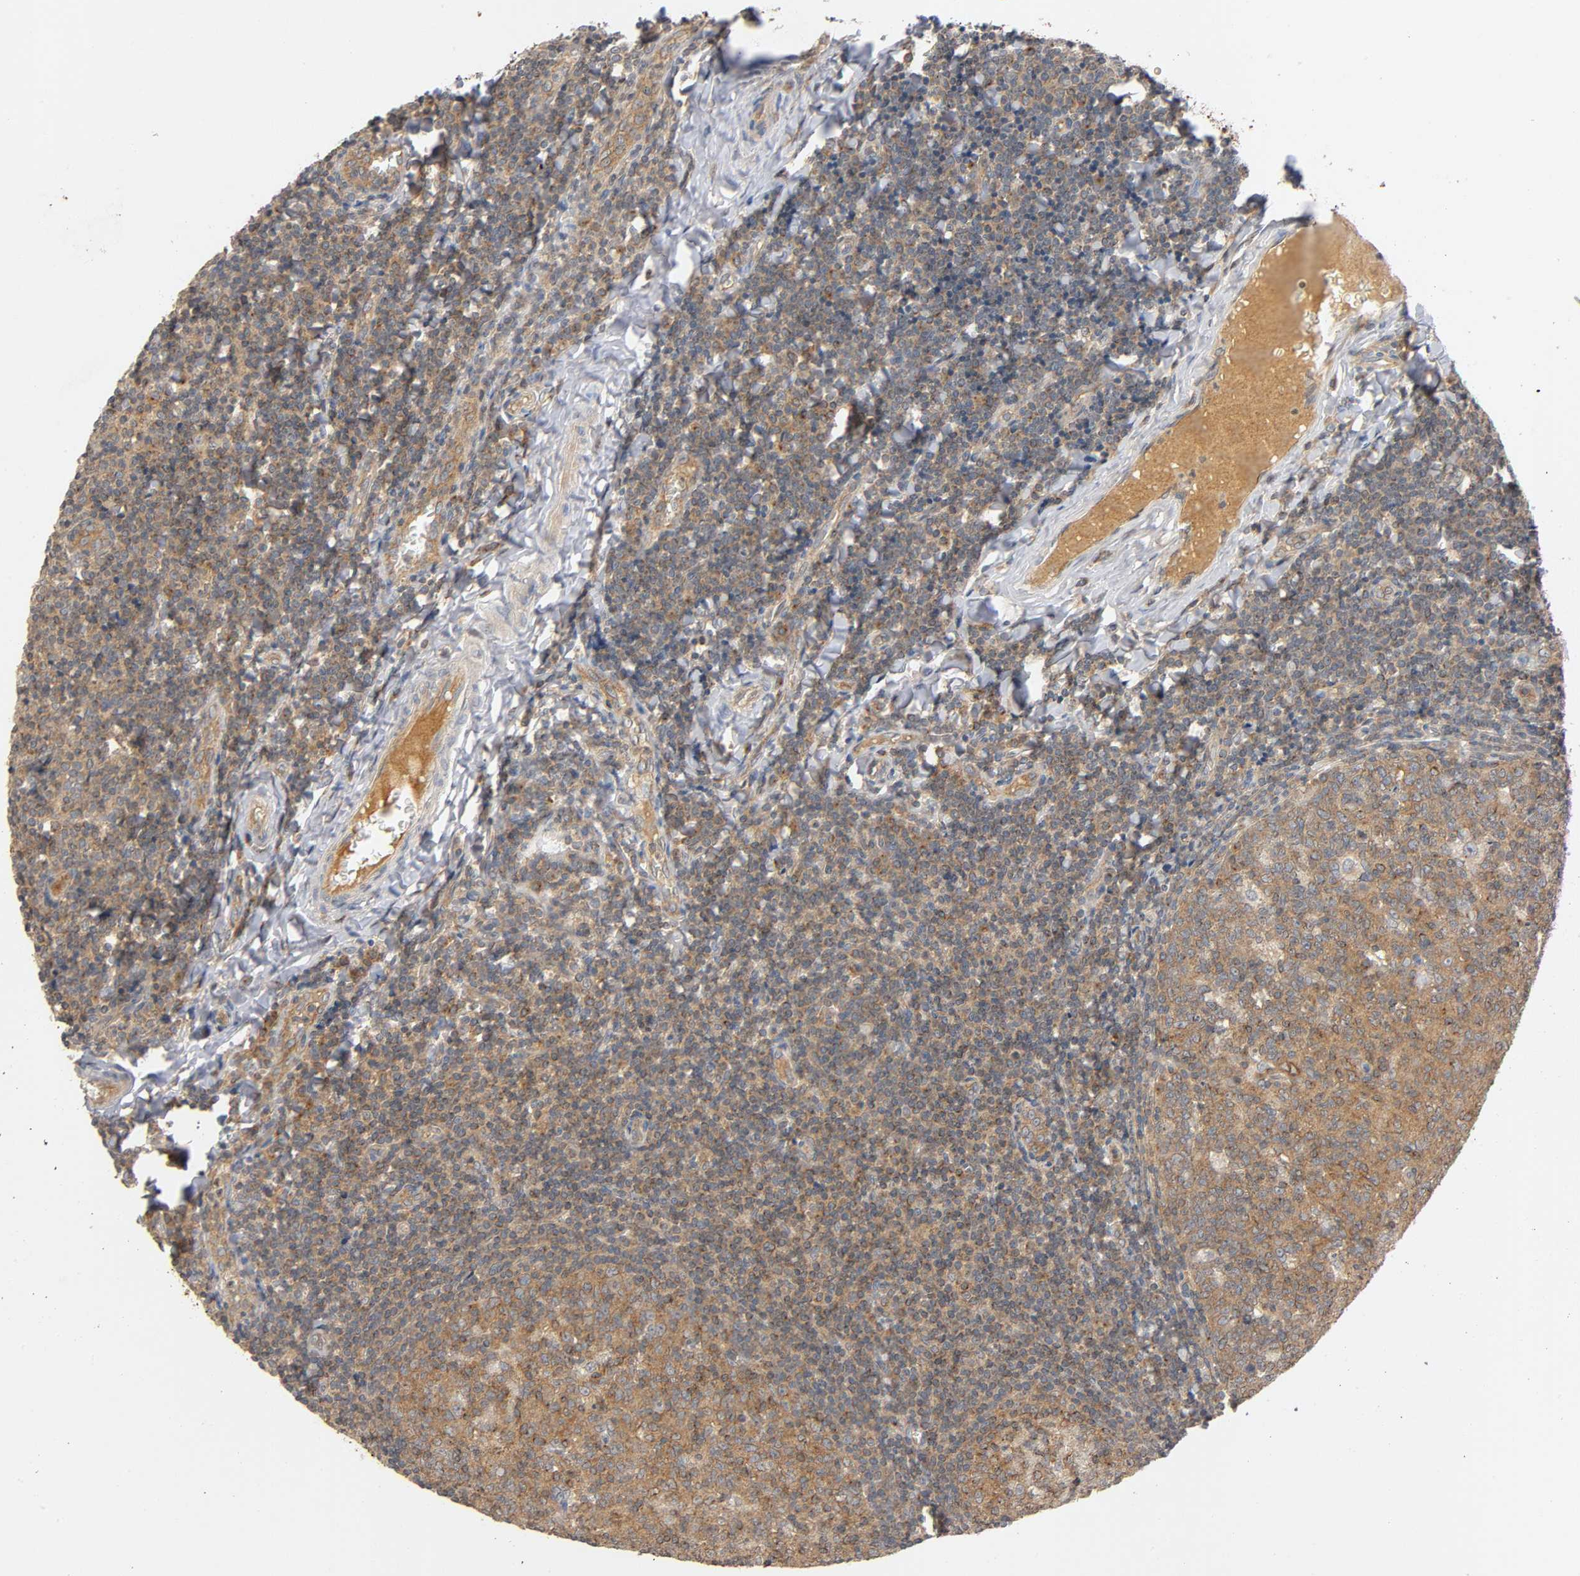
{"staining": {"intensity": "moderate", "quantity": ">75%", "location": "cytoplasmic/membranous"}, "tissue": "tonsil", "cell_type": "Germinal center cells", "image_type": "normal", "snomed": [{"axis": "morphology", "description": "Normal tissue, NOS"}, {"axis": "topography", "description": "Tonsil"}], "caption": "Immunohistochemistry (IHC) of unremarkable human tonsil exhibits medium levels of moderate cytoplasmic/membranous staining in about >75% of germinal center cells.", "gene": "IKBKB", "patient": {"sex": "male", "age": 31}}